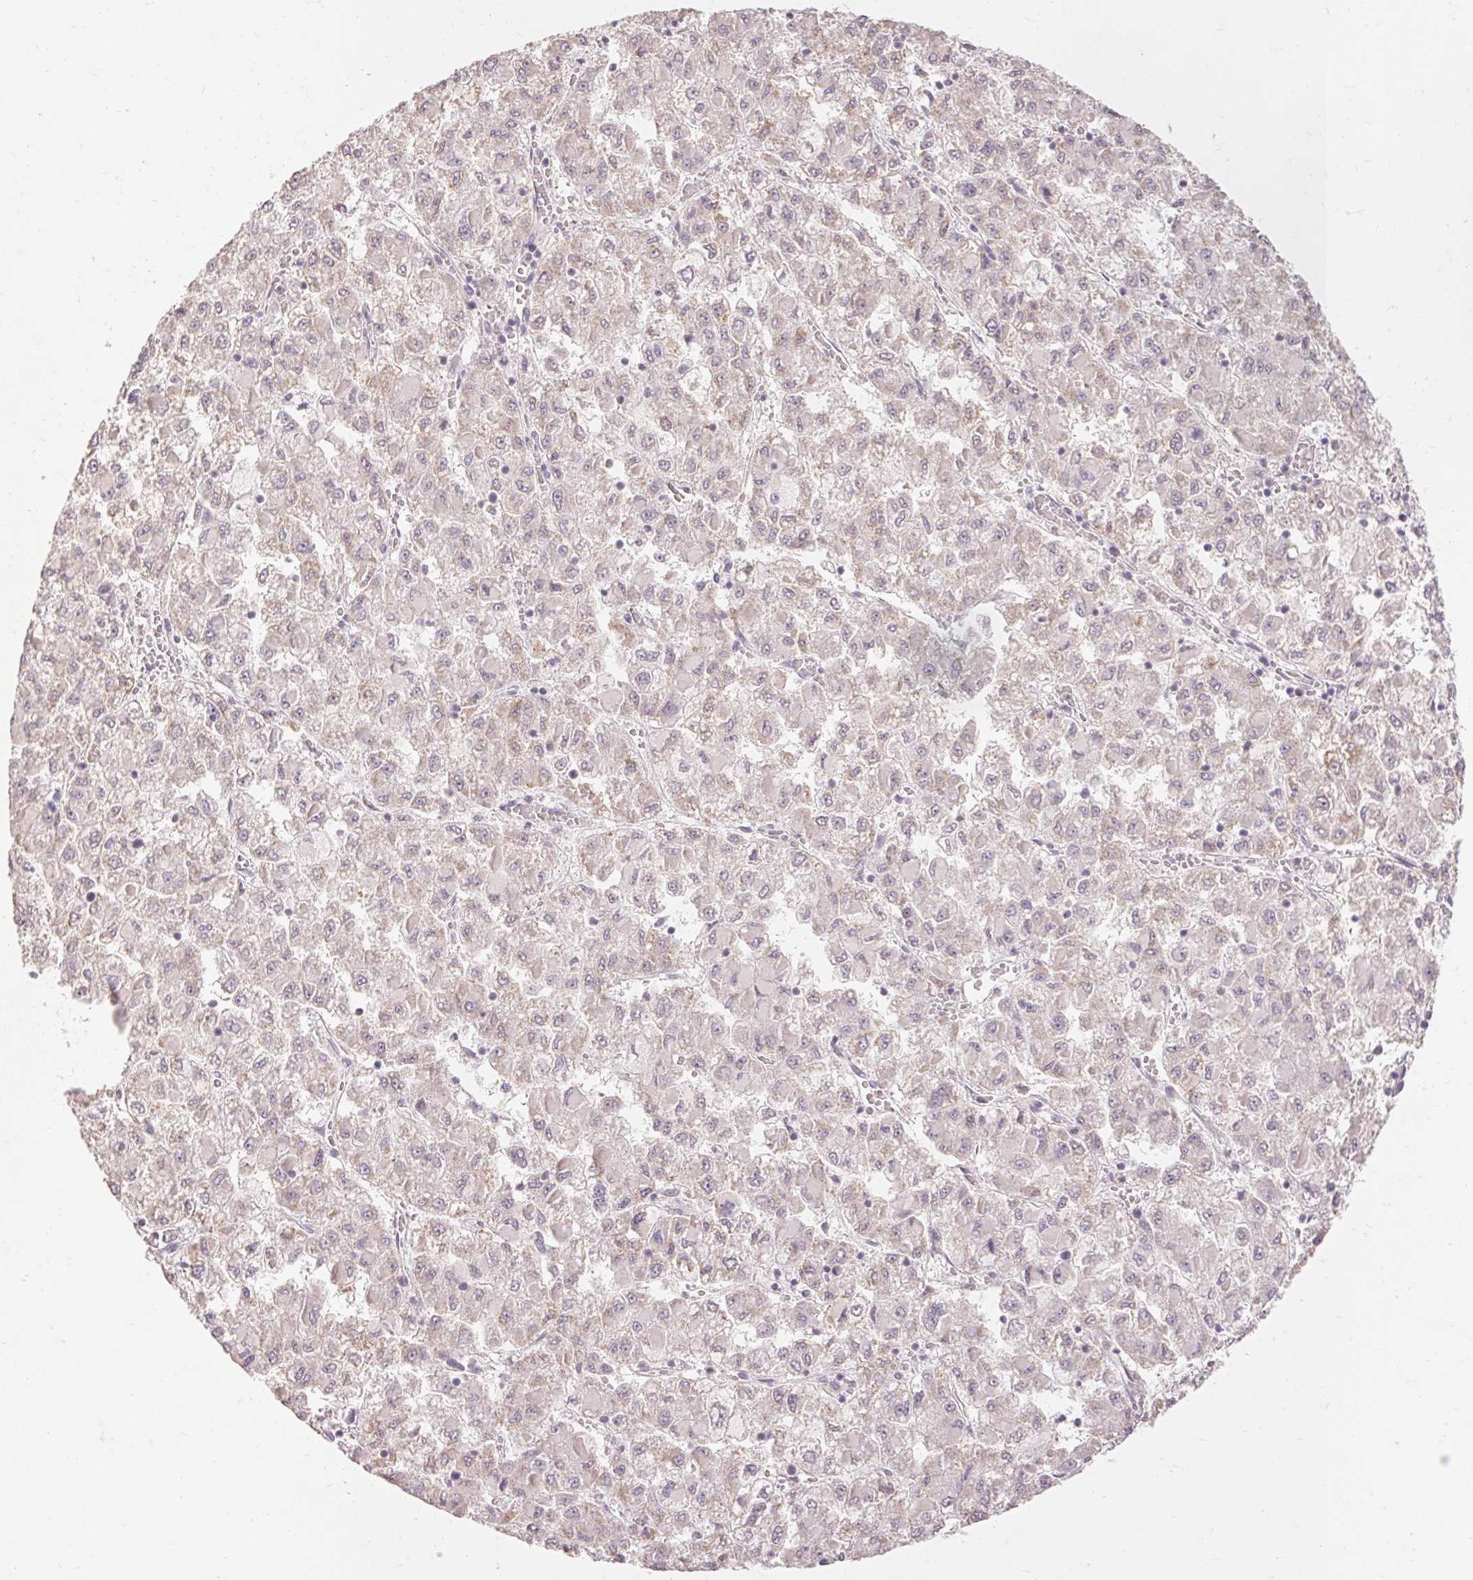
{"staining": {"intensity": "negative", "quantity": "none", "location": "none"}, "tissue": "liver cancer", "cell_type": "Tumor cells", "image_type": "cancer", "snomed": [{"axis": "morphology", "description": "Carcinoma, Hepatocellular, NOS"}, {"axis": "topography", "description": "Liver"}], "caption": "DAB immunohistochemical staining of human liver cancer (hepatocellular carcinoma) exhibits no significant staining in tumor cells.", "gene": "SKP2", "patient": {"sex": "male", "age": 40}}